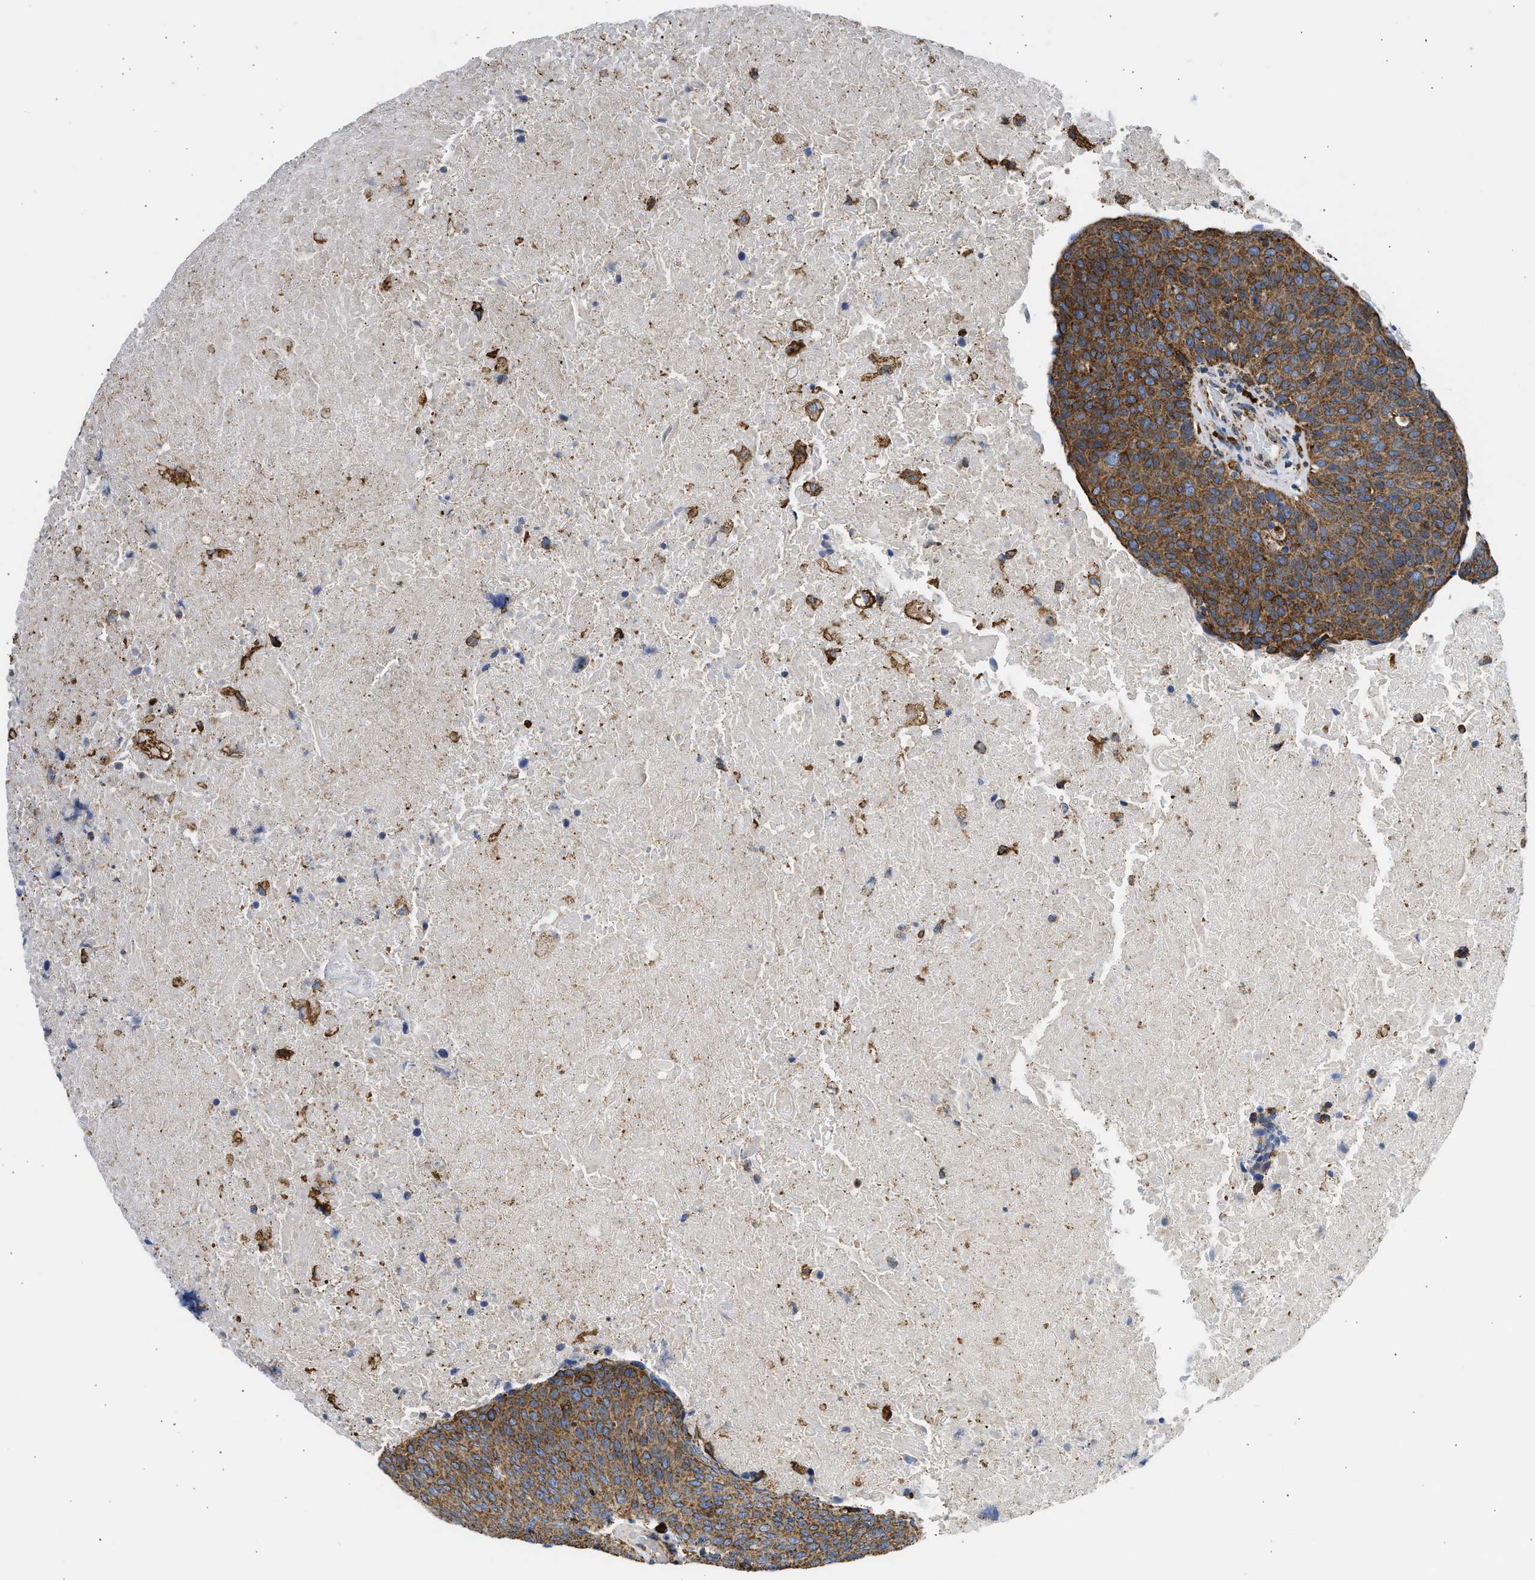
{"staining": {"intensity": "strong", "quantity": ">75%", "location": "cytoplasmic/membranous"}, "tissue": "head and neck cancer", "cell_type": "Tumor cells", "image_type": "cancer", "snomed": [{"axis": "morphology", "description": "Squamous cell carcinoma, NOS"}, {"axis": "morphology", "description": "Squamous cell carcinoma, metastatic, NOS"}, {"axis": "topography", "description": "Lymph node"}, {"axis": "topography", "description": "Head-Neck"}], "caption": "Protein expression analysis of human head and neck cancer (squamous cell carcinoma) reveals strong cytoplasmic/membranous staining in approximately >75% of tumor cells.", "gene": "CYCS", "patient": {"sex": "male", "age": 62}}